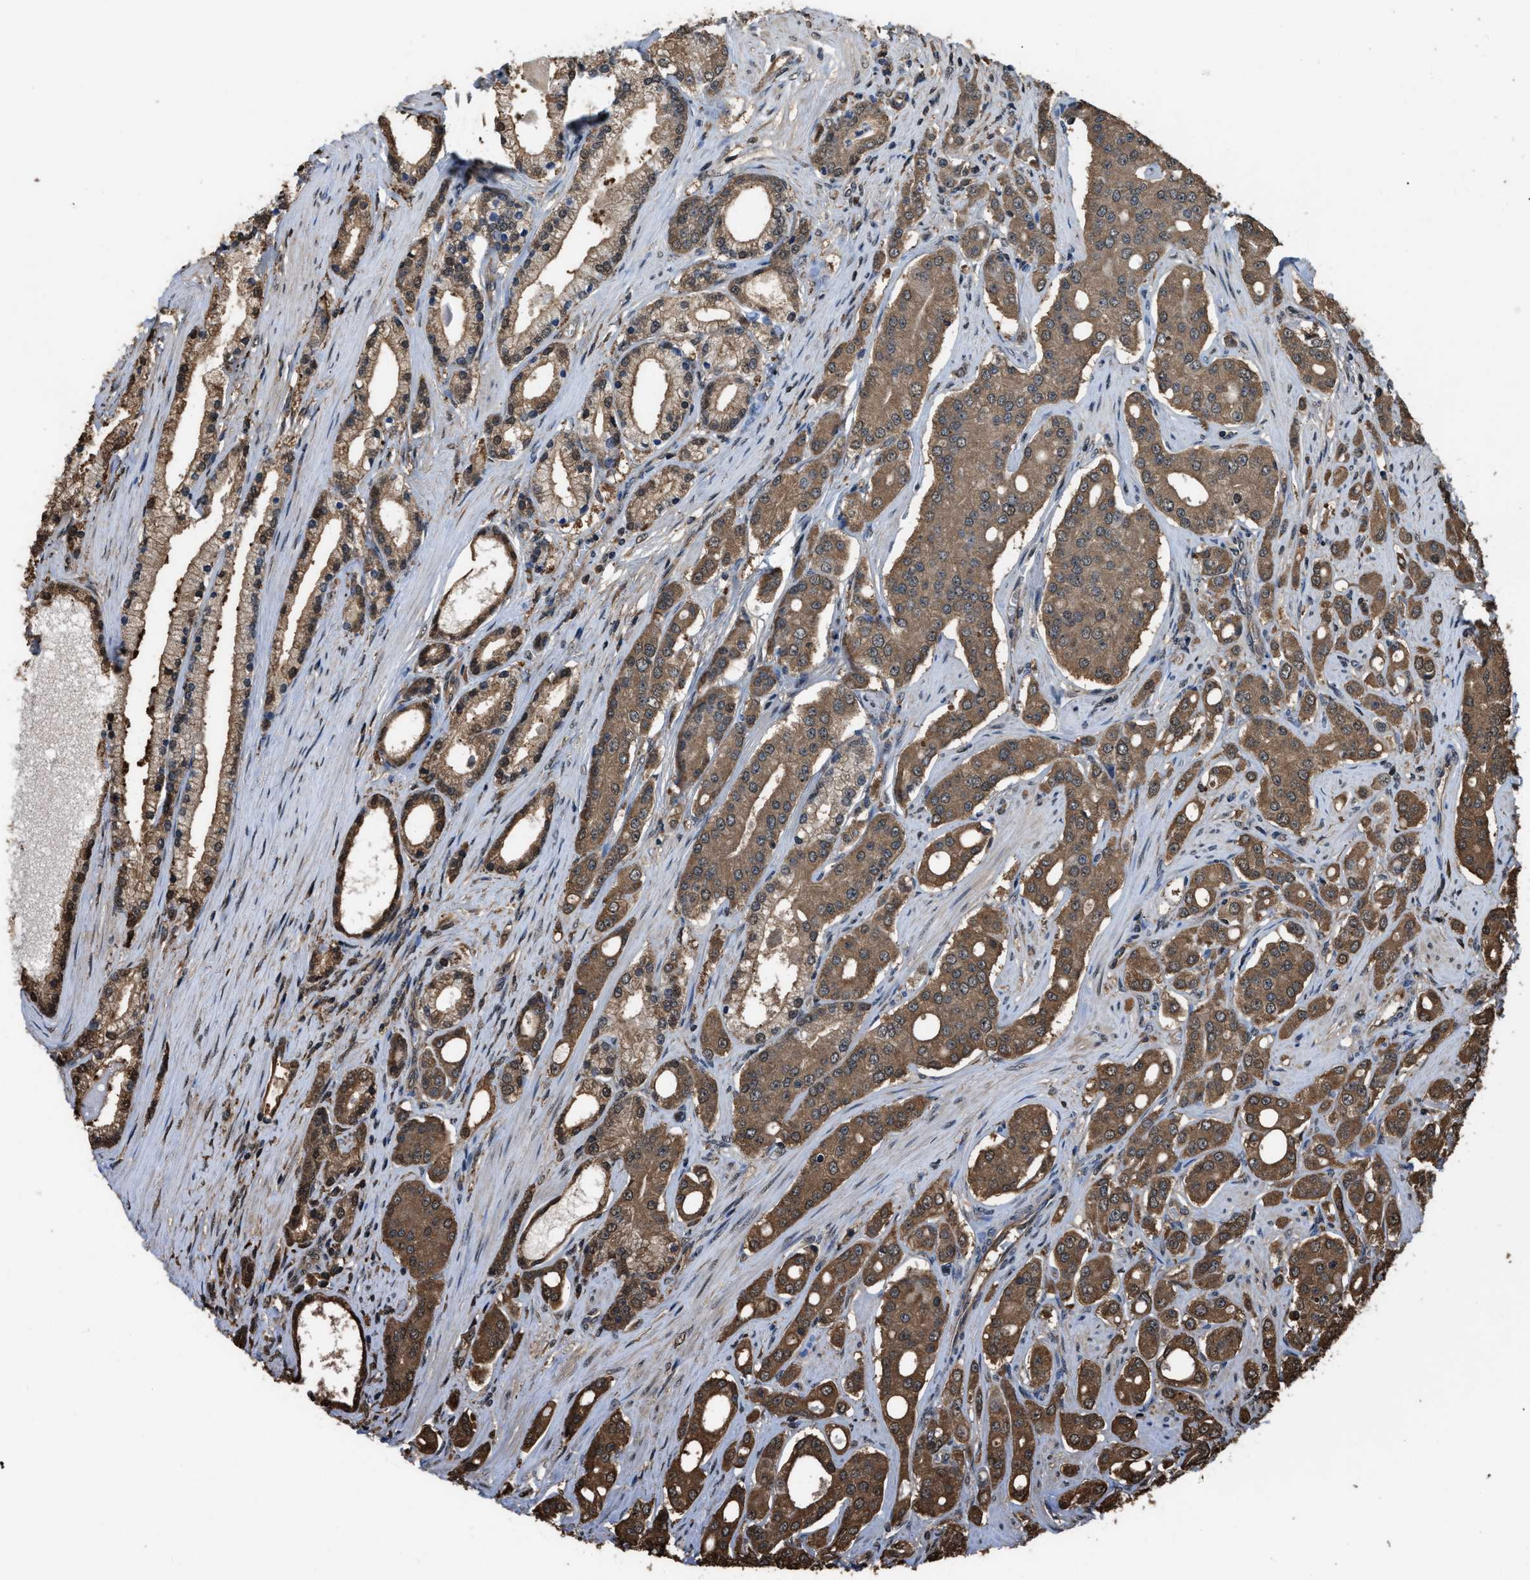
{"staining": {"intensity": "moderate", "quantity": ">75%", "location": "cytoplasmic/membranous"}, "tissue": "prostate cancer", "cell_type": "Tumor cells", "image_type": "cancer", "snomed": [{"axis": "morphology", "description": "Adenocarcinoma, High grade"}, {"axis": "topography", "description": "Prostate"}], "caption": "There is medium levels of moderate cytoplasmic/membranous expression in tumor cells of prostate cancer (high-grade adenocarcinoma), as demonstrated by immunohistochemical staining (brown color).", "gene": "FNTA", "patient": {"sex": "male", "age": 71}}